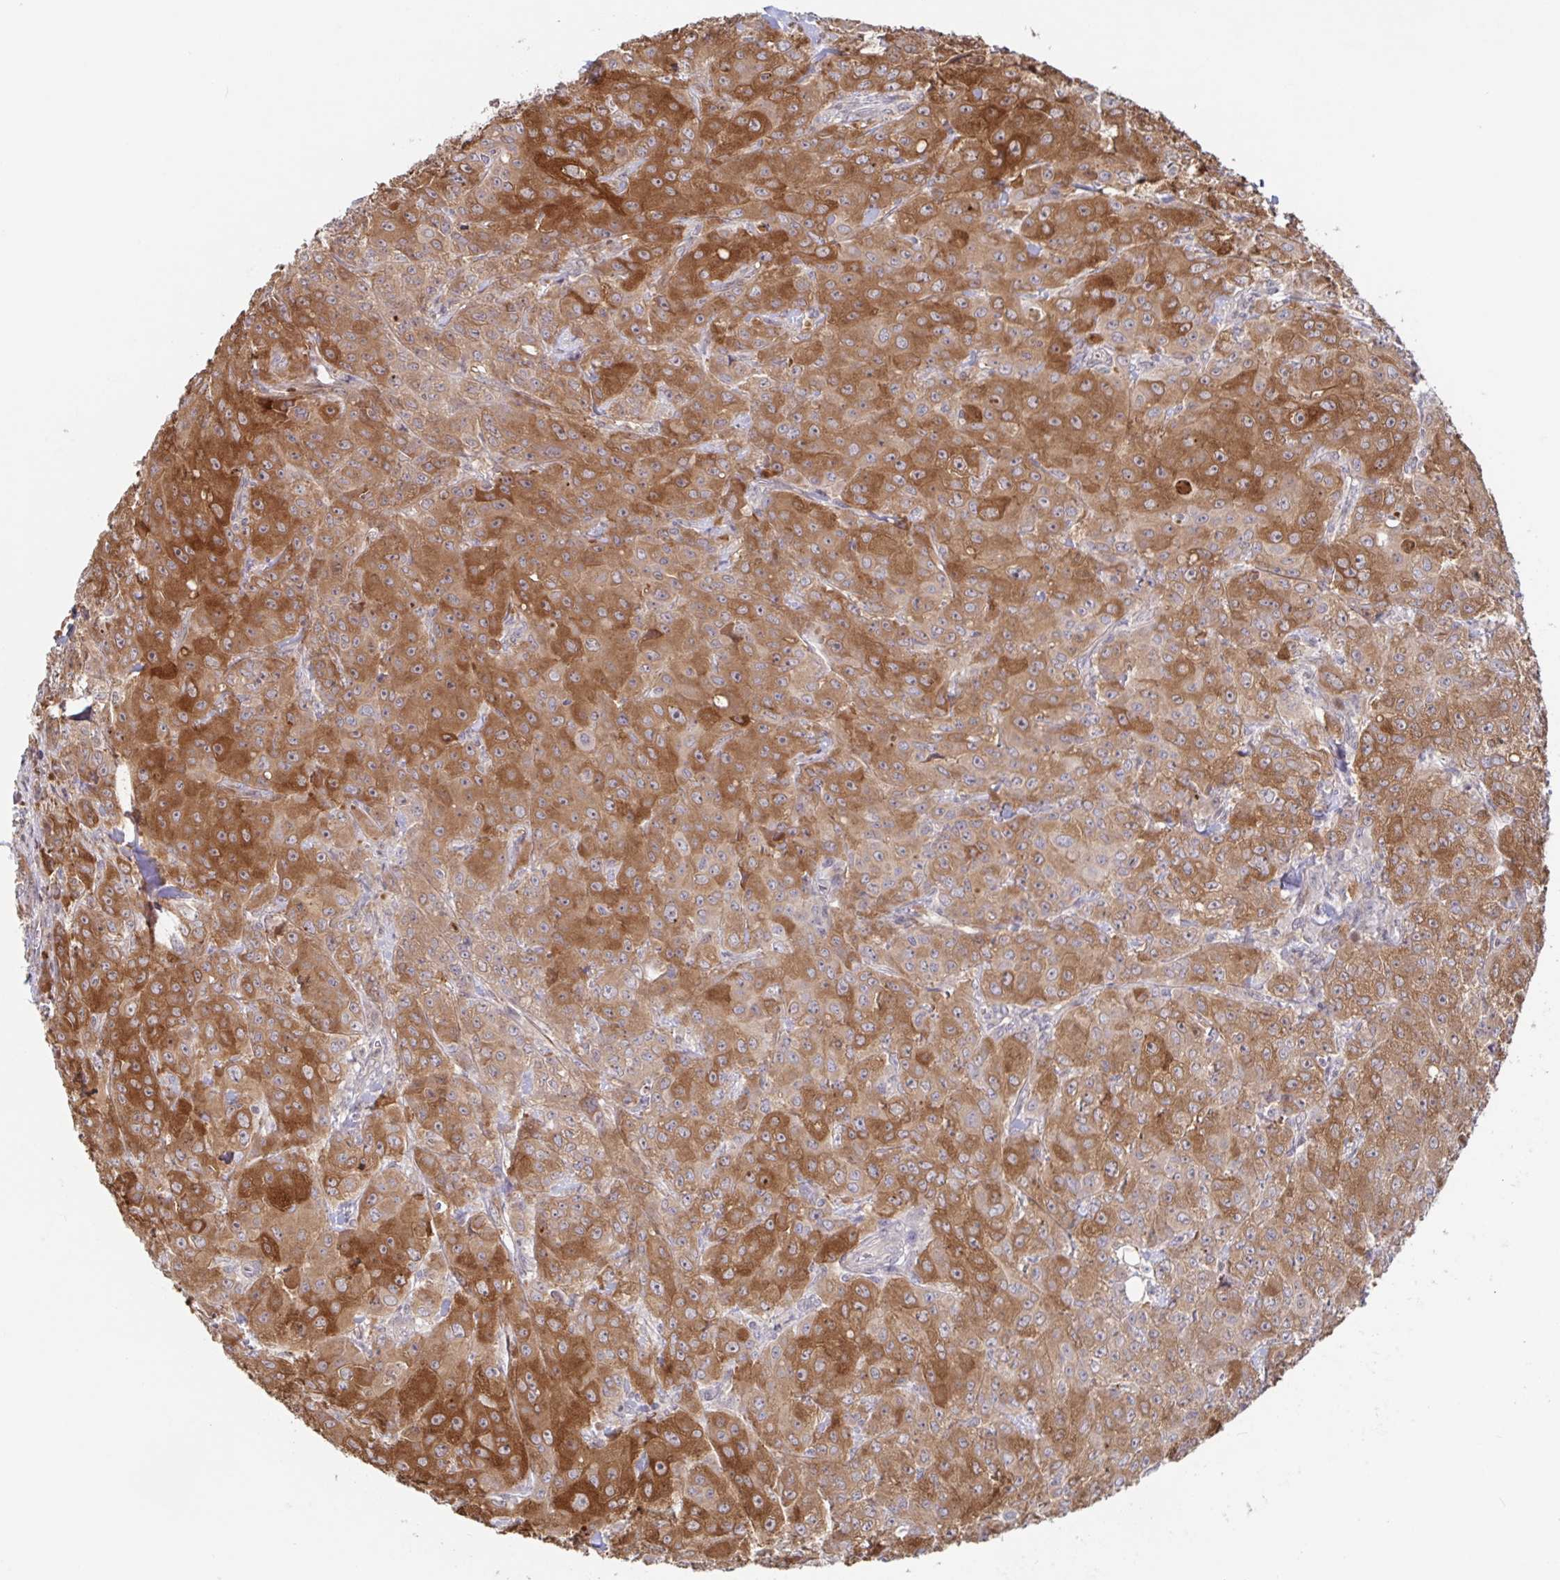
{"staining": {"intensity": "moderate", "quantity": ">75%", "location": "cytoplasmic/membranous"}, "tissue": "breast cancer", "cell_type": "Tumor cells", "image_type": "cancer", "snomed": [{"axis": "morphology", "description": "Normal tissue, NOS"}, {"axis": "morphology", "description": "Duct carcinoma"}, {"axis": "topography", "description": "Breast"}], "caption": "Immunohistochemistry (DAB (3,3'-diaminobenzidine)) staining of breast cancer reveals moderate cytoplasmic/membranous protein expression in approximately >75% of tumor cells. Using DAB (brown) and hematoxylin (blue) stains, captured at high magnification using brightfield microscopy.", "gene": "AACS", "patient": {"sex": "female", "age": 43}}